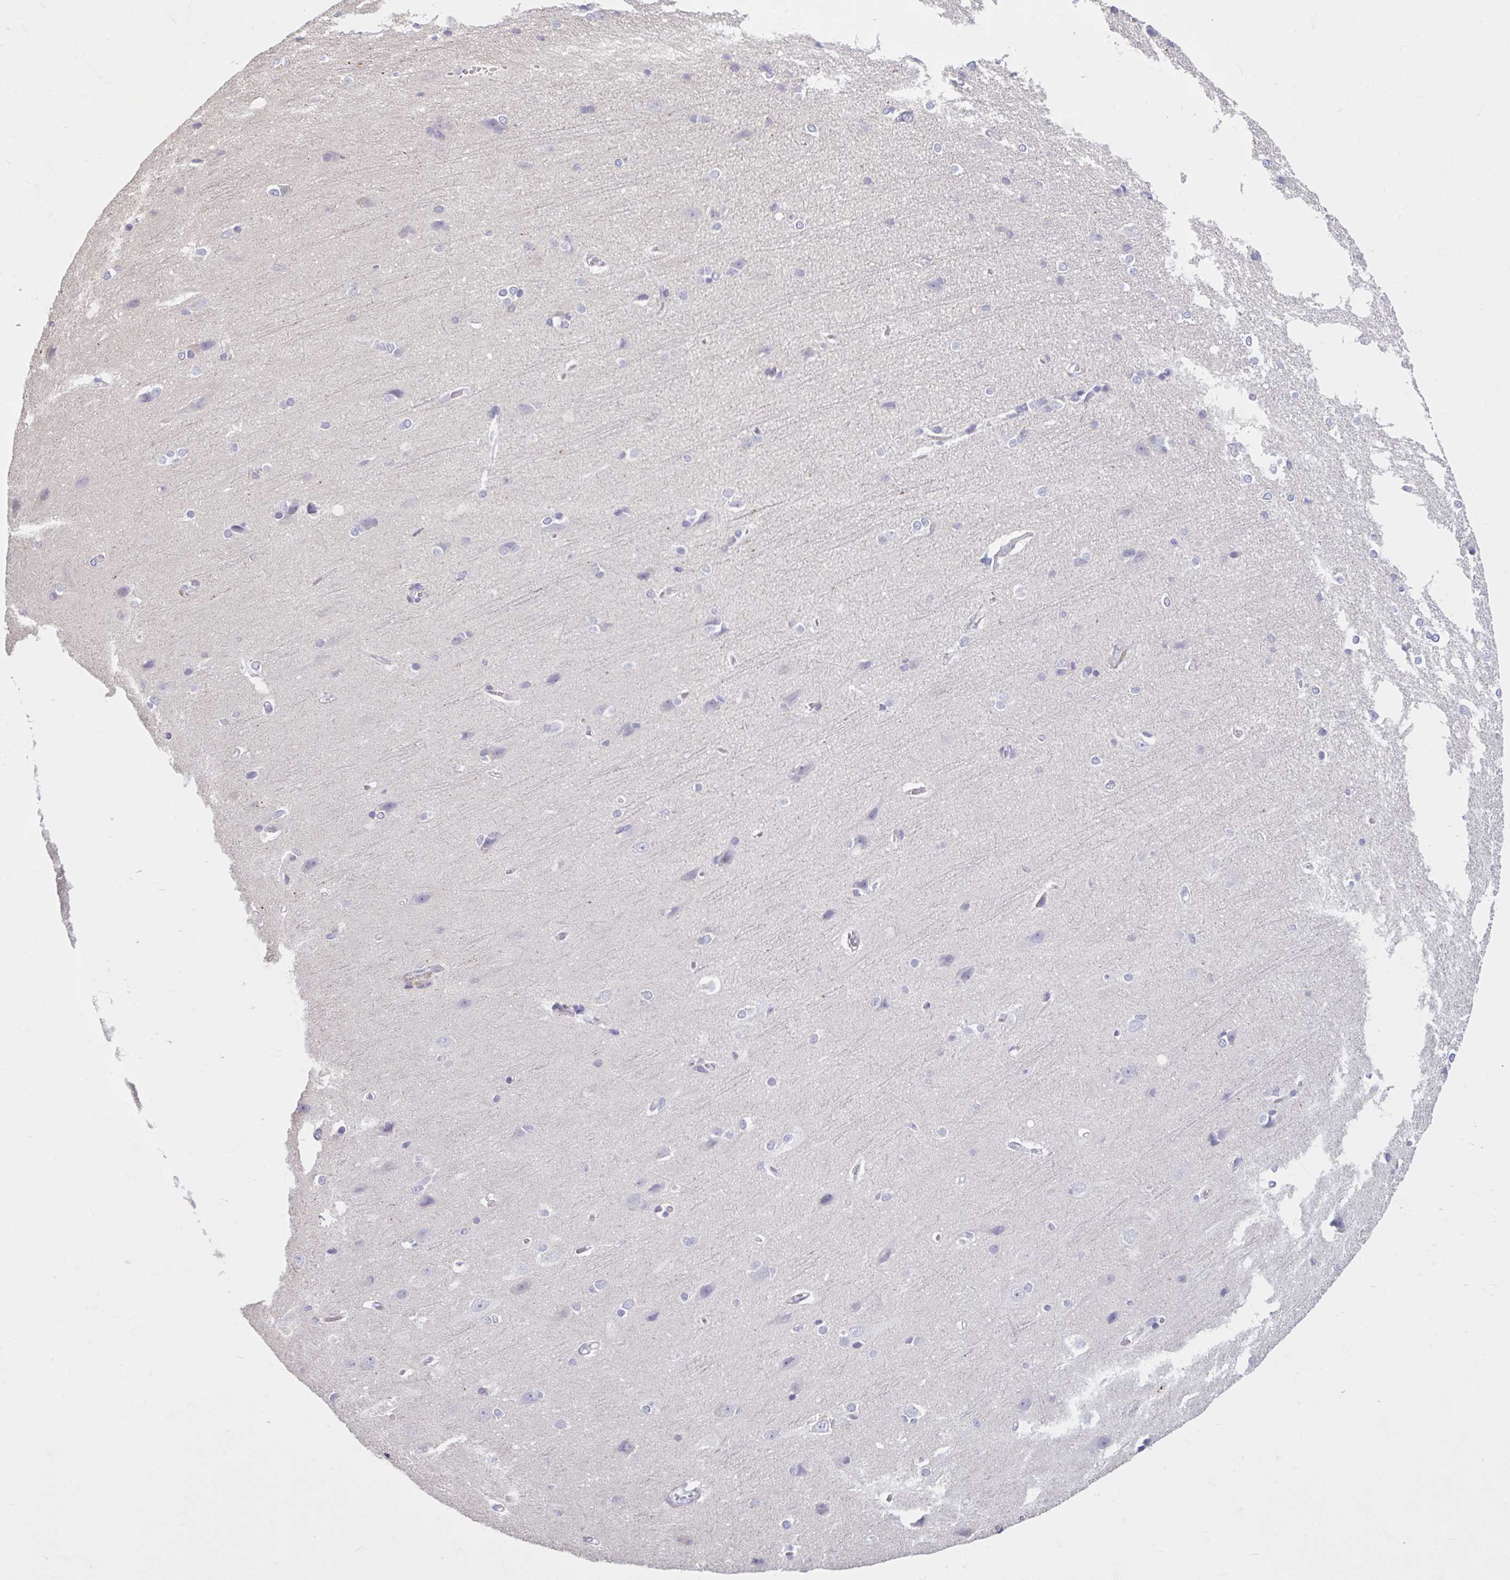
{"staining": {"intensity": "negative", "quantity": "none", "location": "none"}, "tissue": "cerebral cortex", "cell_type": "Endothelial cells", "image_type": "normal", "snomed": [{"axis": "morphology", "description": "Normal tissue, NOS"}, {"axis": "topography", "description": "Cerebral cortex"}], "caption": "Endothelial cells show no significant staining in unremarkable cerebral cortex. The staining was performed using DAB (3,3'-diaminobenzidine) to visualize the protein expression in brown, while the nuclei were stained in blue with hematoxylin (Magnification: 20x).", "gene": "CDH19", "patient": {"sex": "male", "age": 37}}